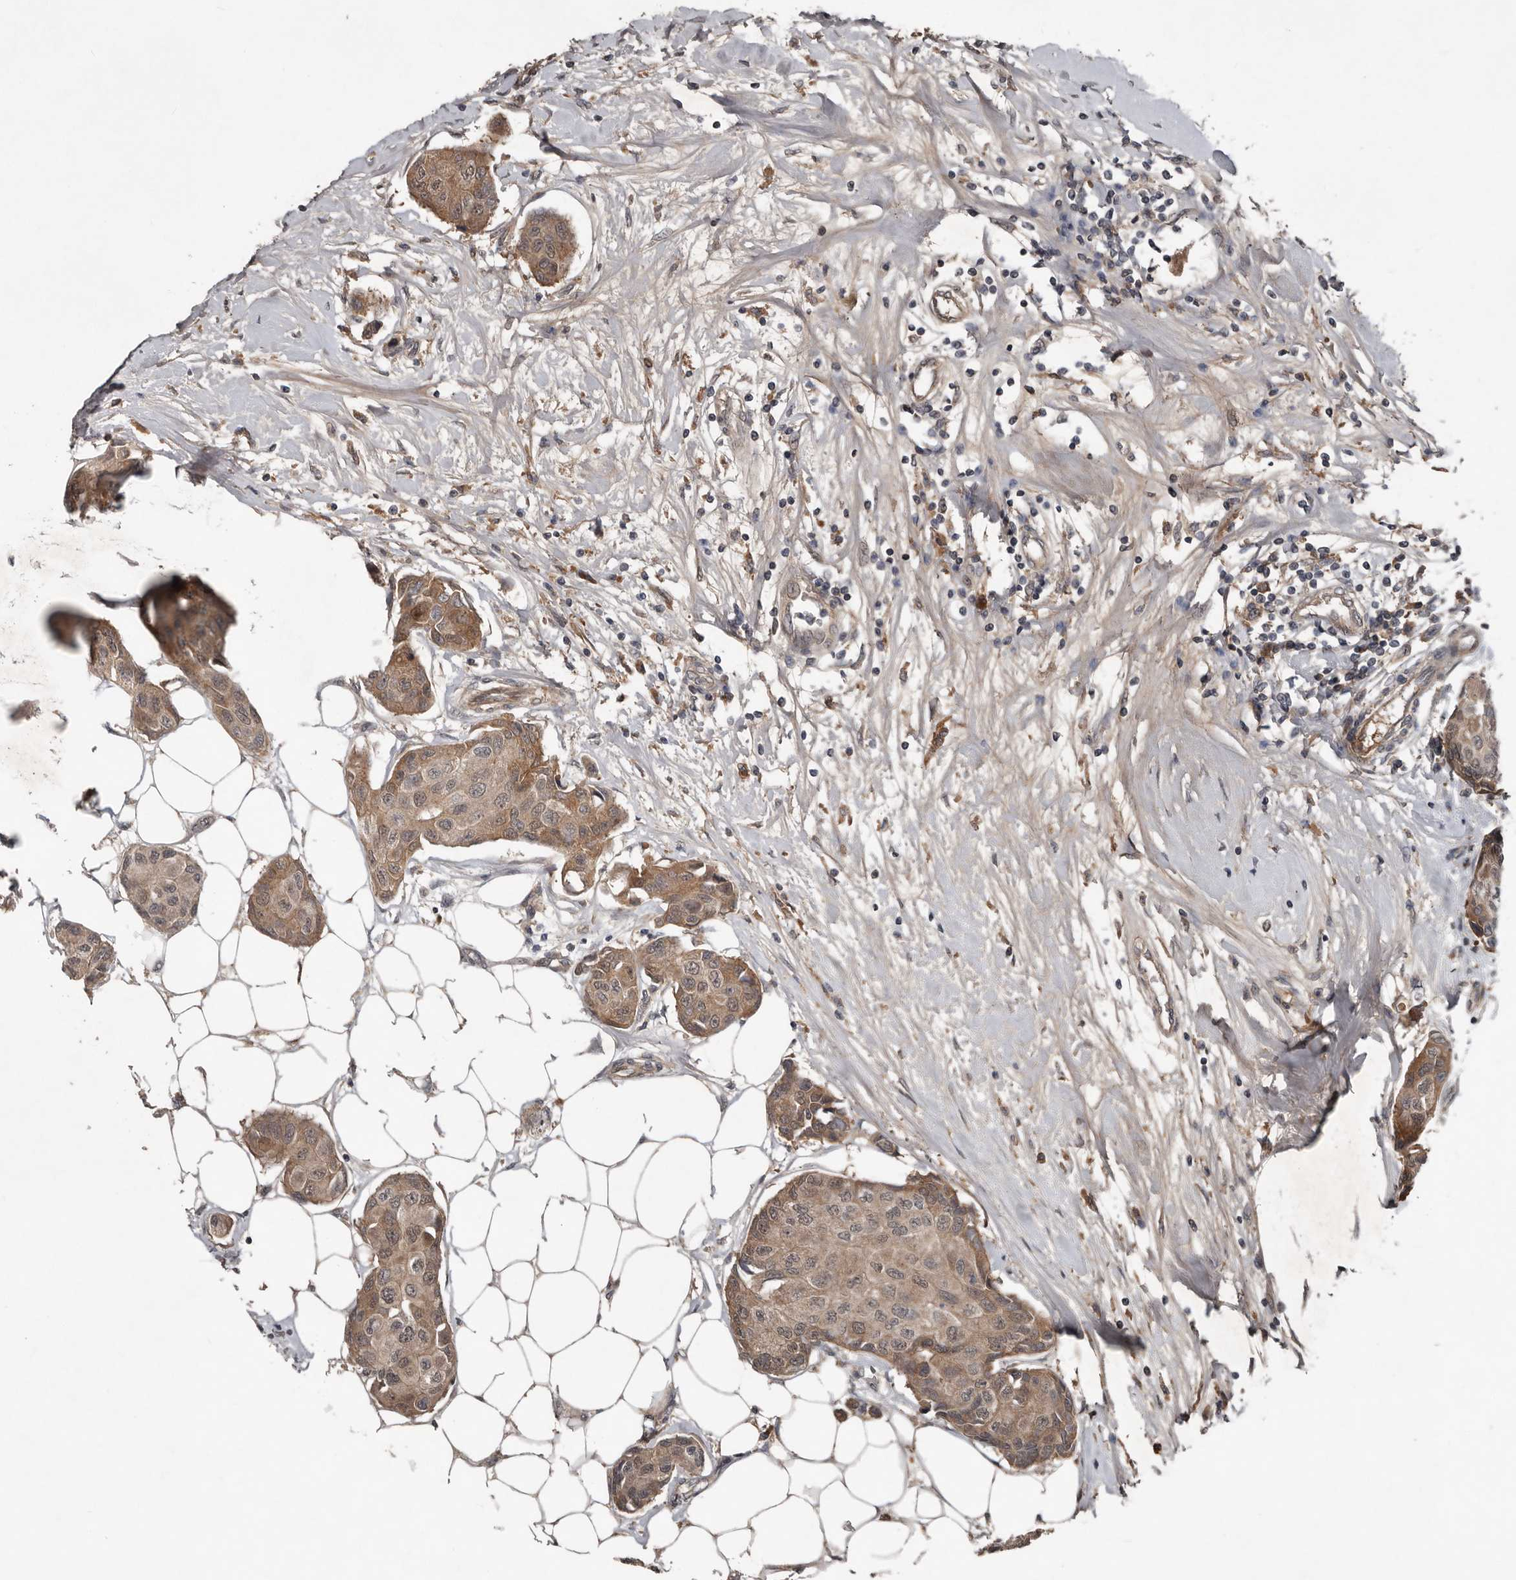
{"staining": {"intensity": "moderate", "quantity": ">75%", "location": "cytoplasmic/membranous"}, "tissue": "breast cancer", "cell_type": "Tumor cells", "image_type": "cancer", "snomed": [{"axis": "morphology", "description": "Duct carcinoma"}, {"axis": "topography", "description": "Breast"}], "caption": "Human intraductal carcinoma (breast) stained for a protein (brown) displays moderate cytoplasmic/membranous positive positivity in about >75% of tumor cells.", "gene": "DNAJB4", "patient": {"sex": "female", "age": 80}}